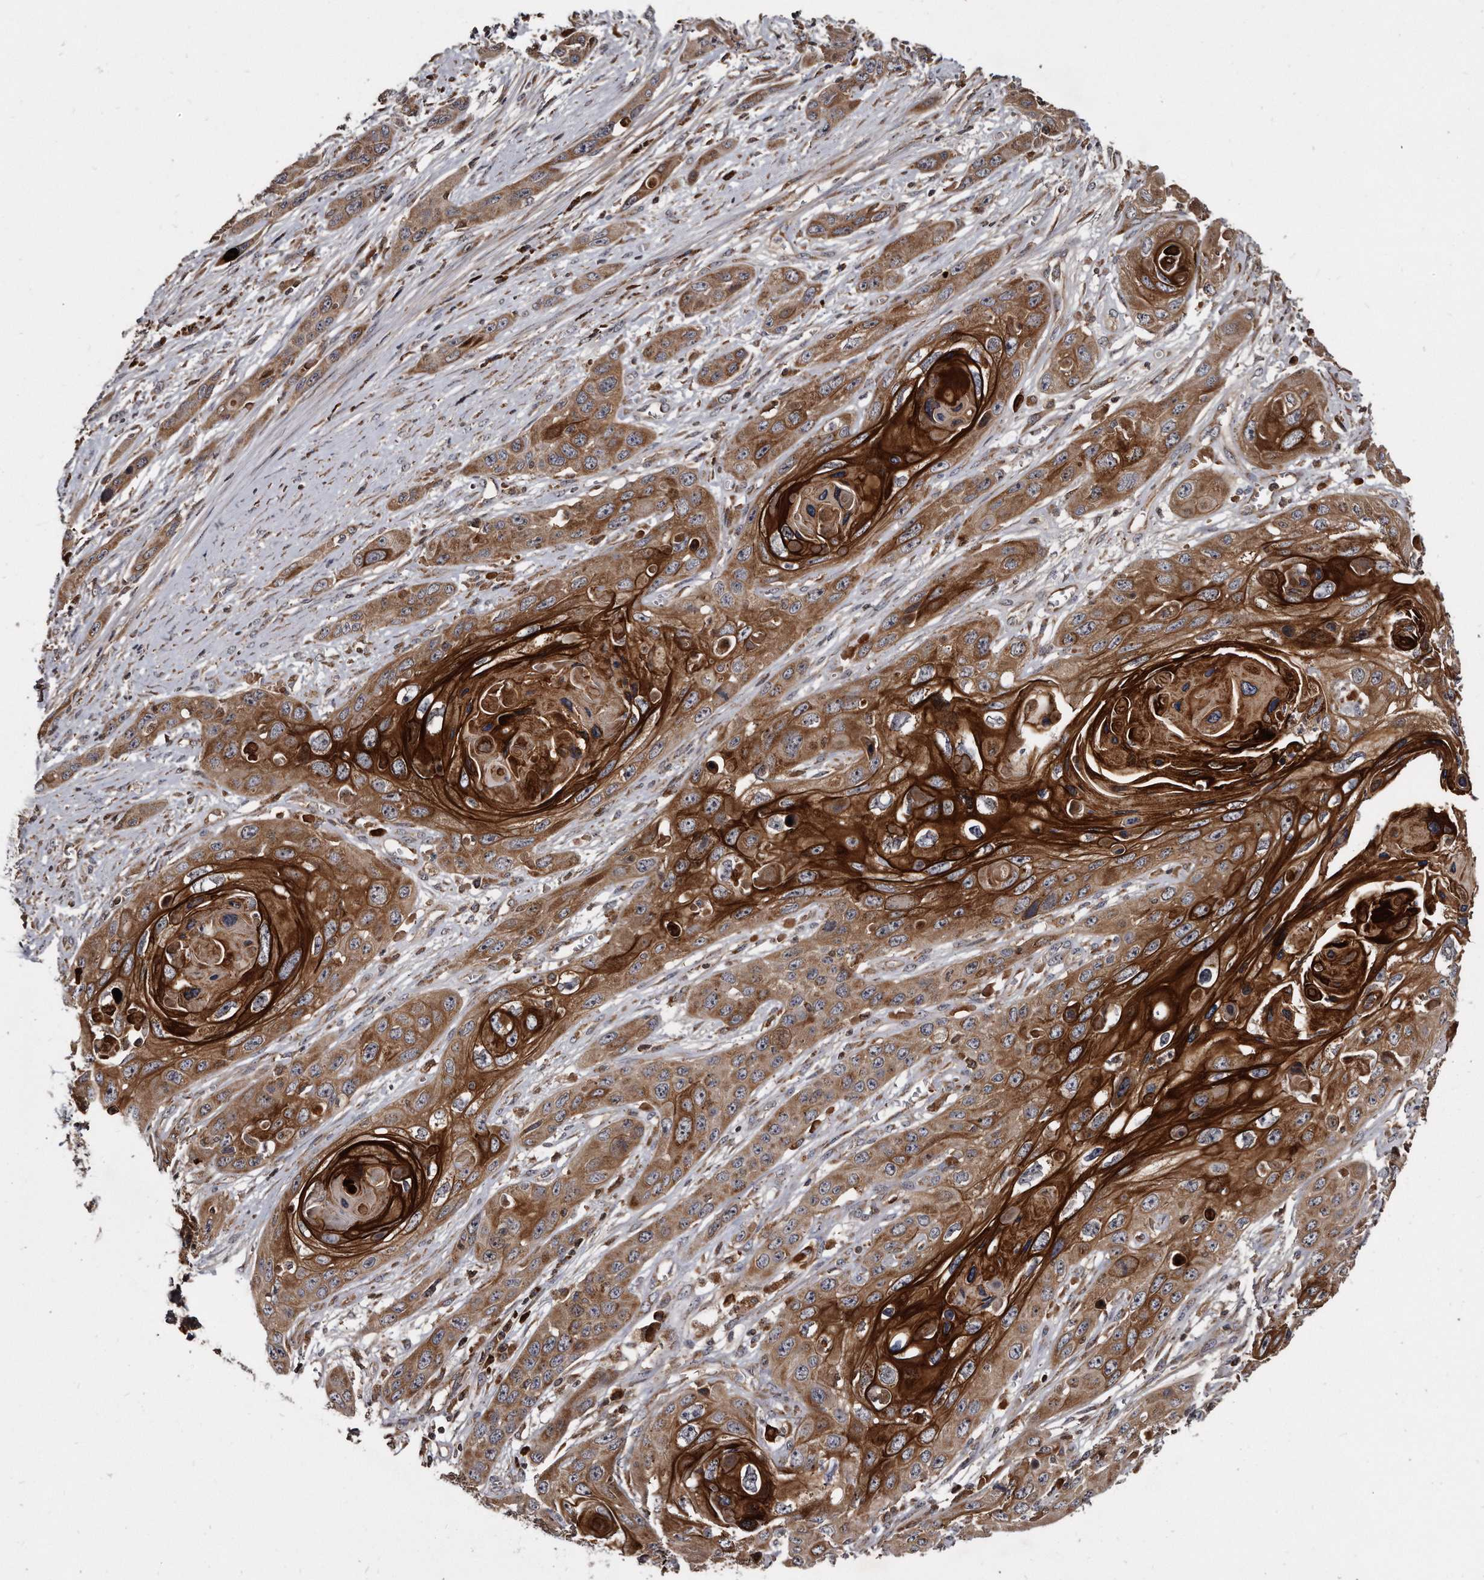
{"staining": {"intensity": "strong", "quantity": ">75%", "location": "cytoplasmic/membranous"}, "tissue": "skin cancer", "cell_type": "Tumor cells", "image_type": "cancer", "snomed": [{"axis": "morphology", "description": "Squamous cell carcinoma, NOS"}, {"axis": "topography", "description": "Skin"}], "caption": "Strong cytoplasmic/membranous protein expression is appreciated in about >75% of tumor cells in skin squamous cell carcinoma.", "gene": "FAM136A", "patient": {"sex": "male", "age": 55}}